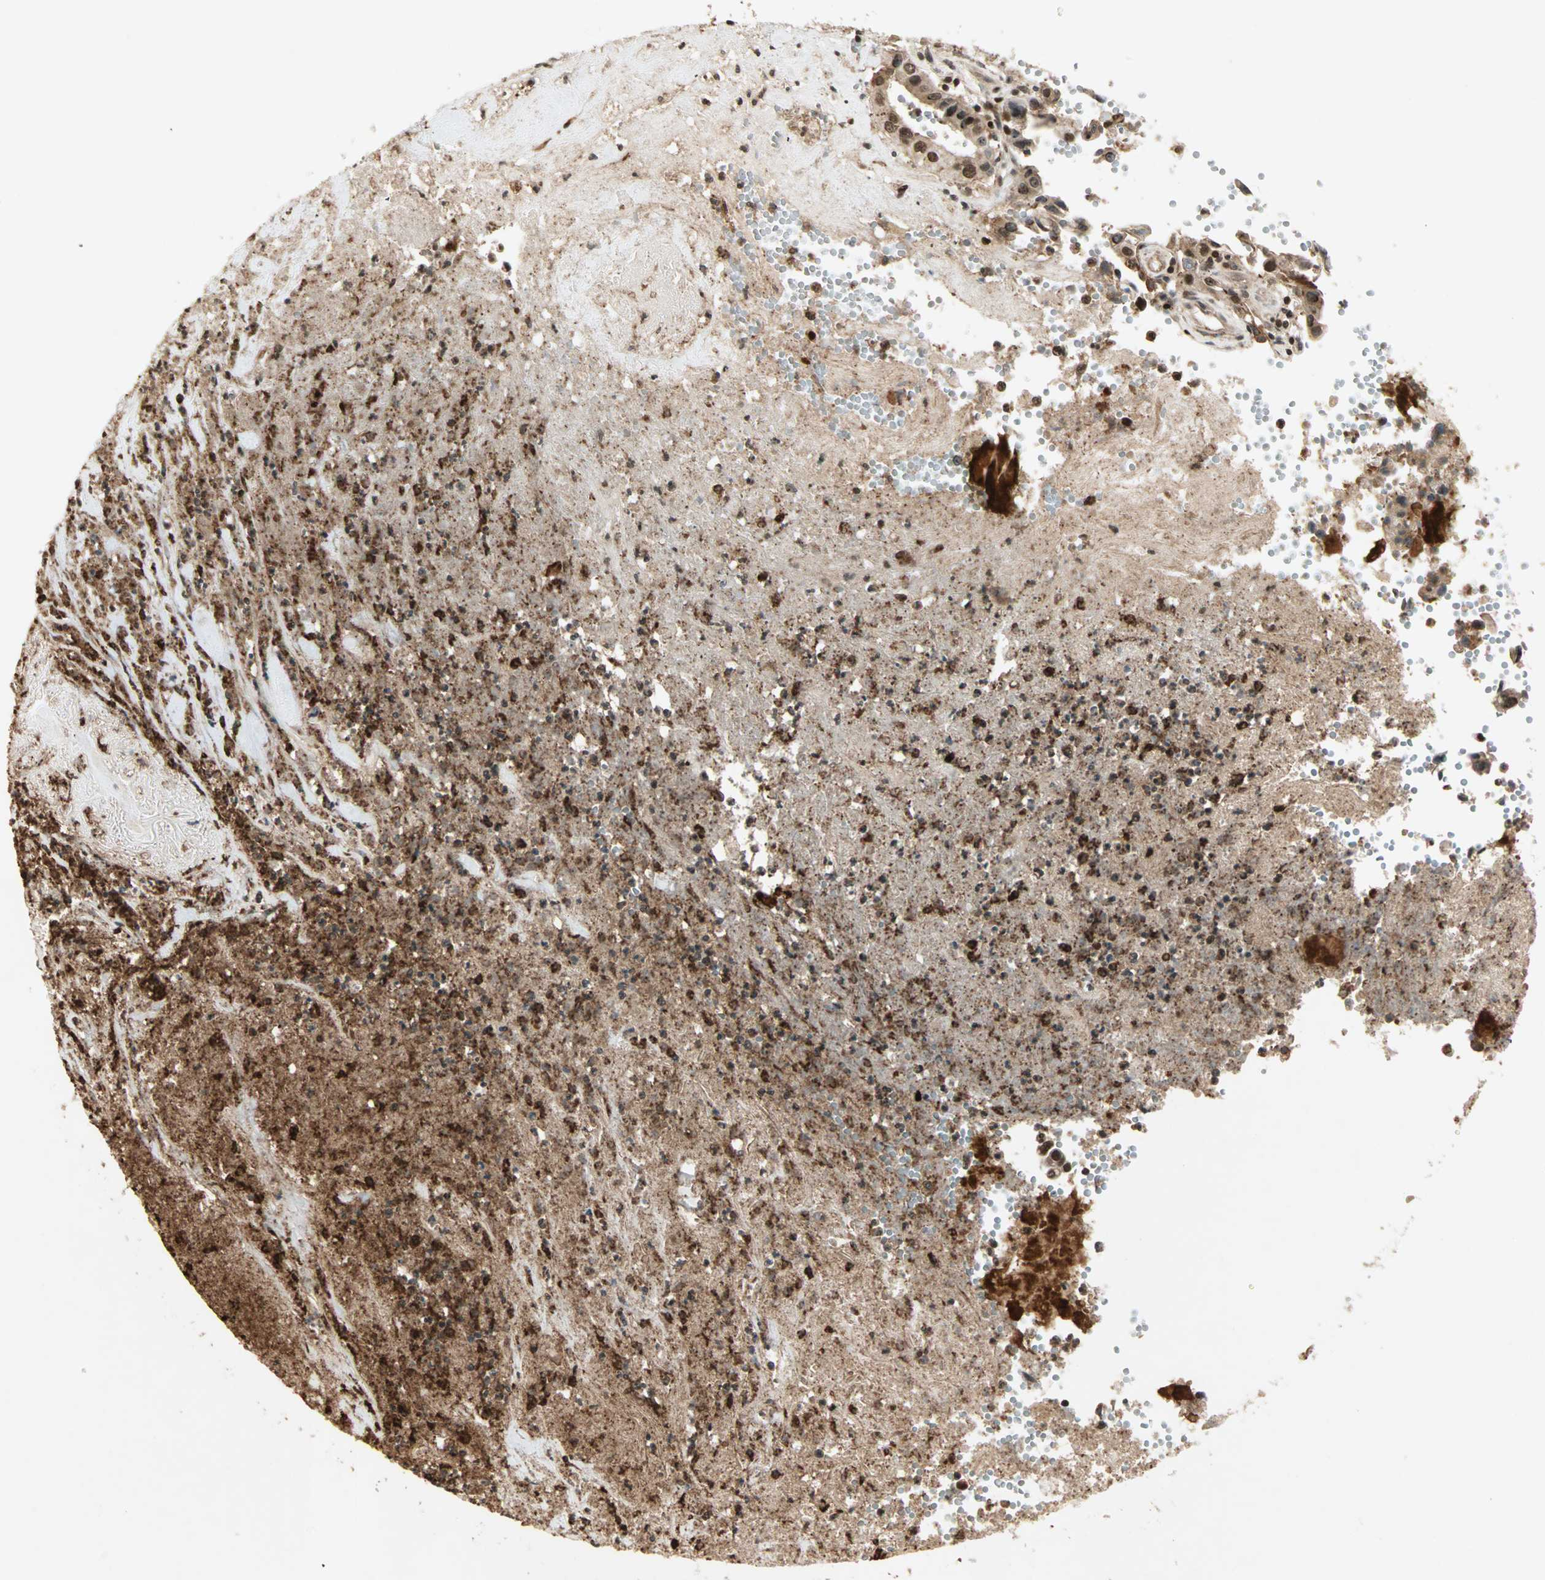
{"staining": {"intensity": "moderate", "quantity": ">75%", "location": "cytoplasmic/membranous,nuclear"}, "tissue": "liver cancer", "cell_type": "Tumor cells", "image_type": "cancer", "snomed": [{"axis": "morphology", "description": "Cholangiocarcinoma"}, {"axis": "topography", "description": "Liver"}], "caption": "There is medium levels of moderate cytoplasmic/membranous and nuclear positivity in tumor cells of cholangiocarcinoma (liver), as demonstrated by immunohistochemical staining (brown color).", "gene": "ZBED9", "patient": {"sex": "female", "age": 61}}